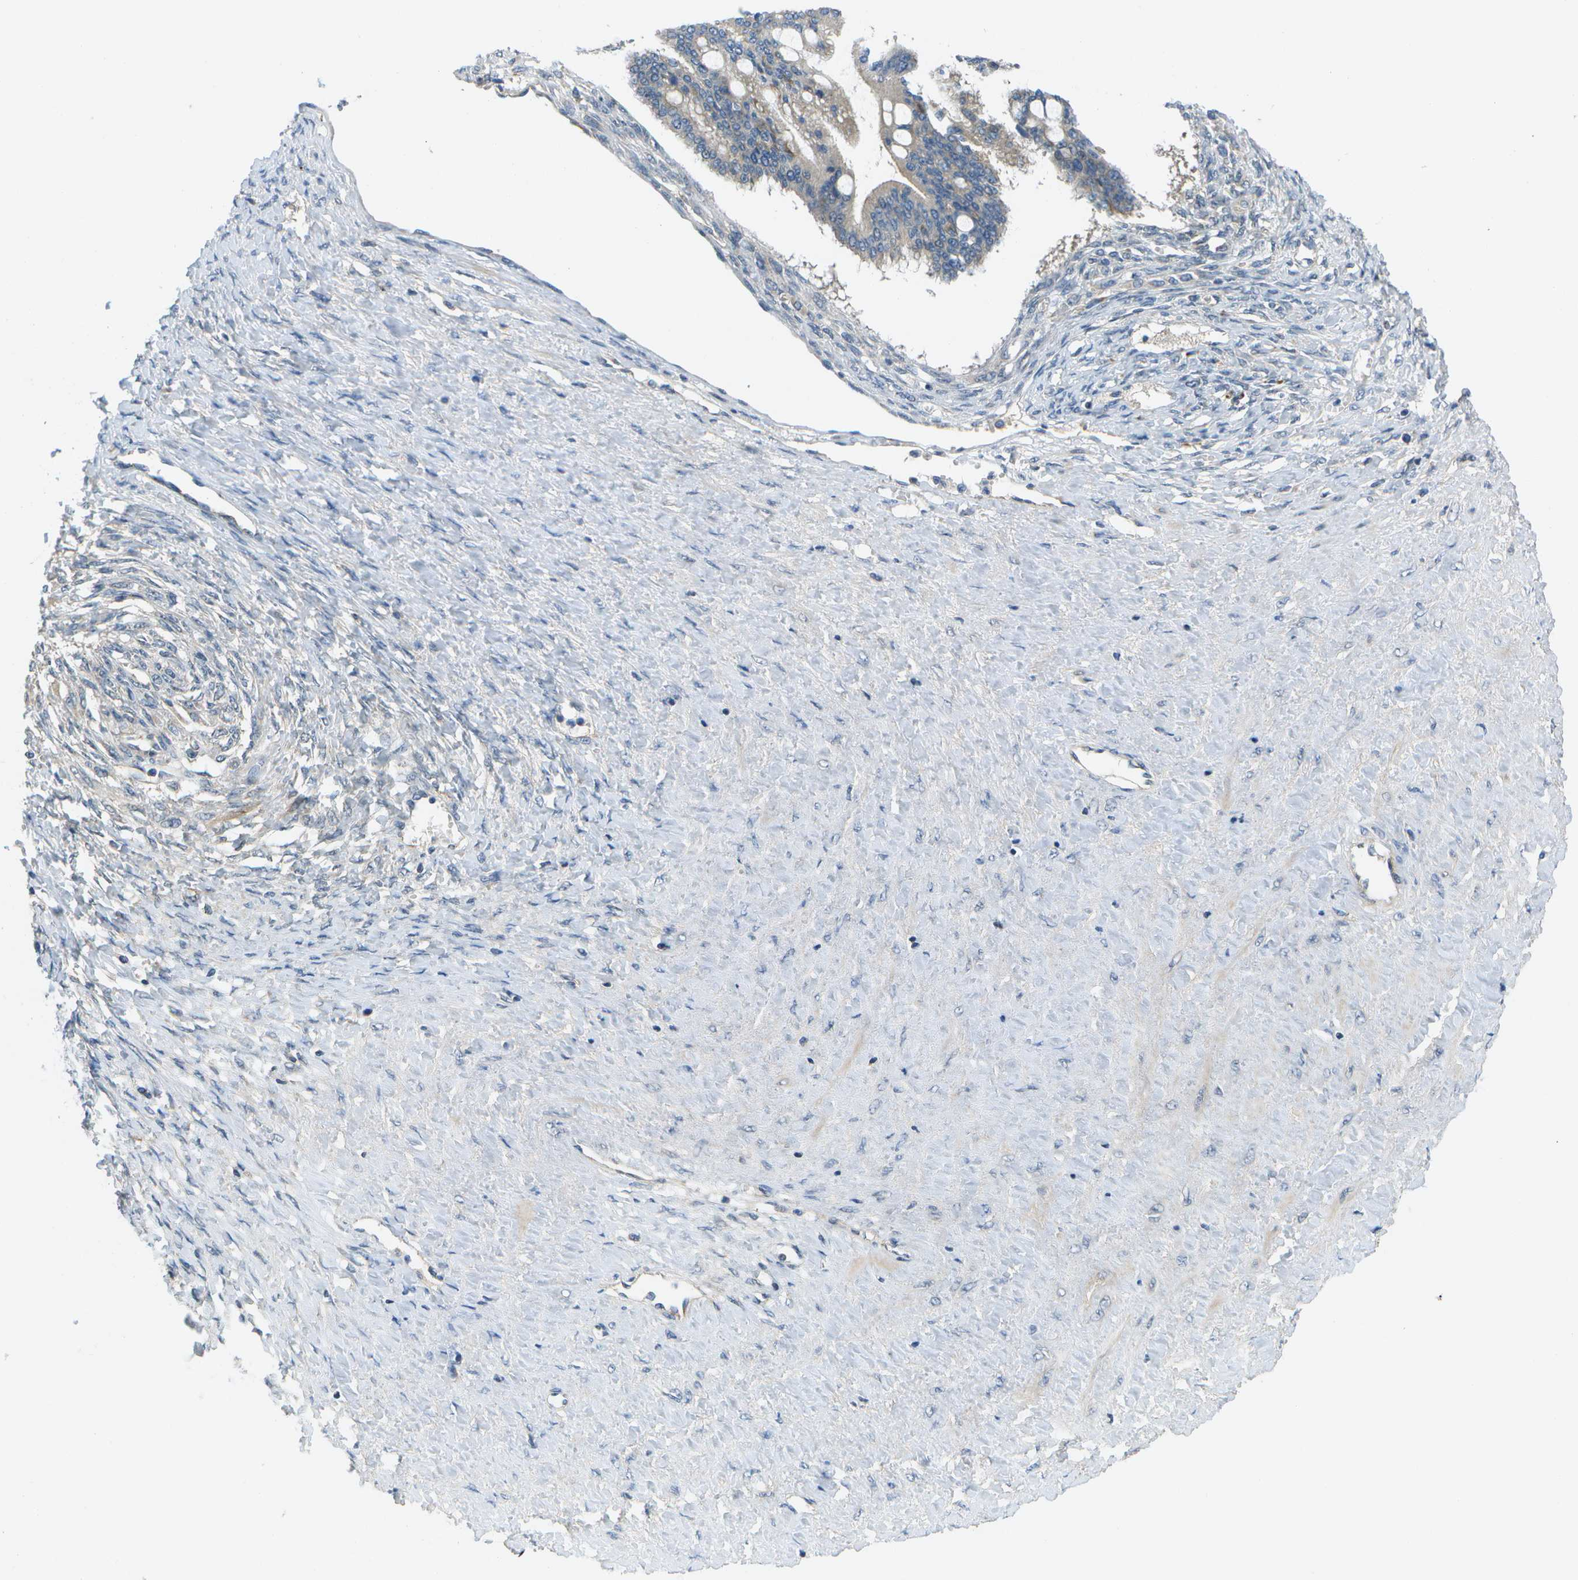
{"staining": {"intensity": "weak", "quantity": "25%-75%", "location": "cytoplasmic/membranous"}, "tissue": "ovarian cancer", "cell_type": "Tumor cells", "image_type": "cancer", "snomed": [{"axis": "morphology", "description": "Cystadenocarcinoma, mucinous, NOS"}, {"axis": "topography", "description": "Ovary"}], "caption": "Weak cytoplasmic/membranous protein staining is appreciated in approximately 25%-75% of tumor cells in ovarian cancer.", "gene": "SLC25A20", "patient": {"sex": "female", "age": 73}}